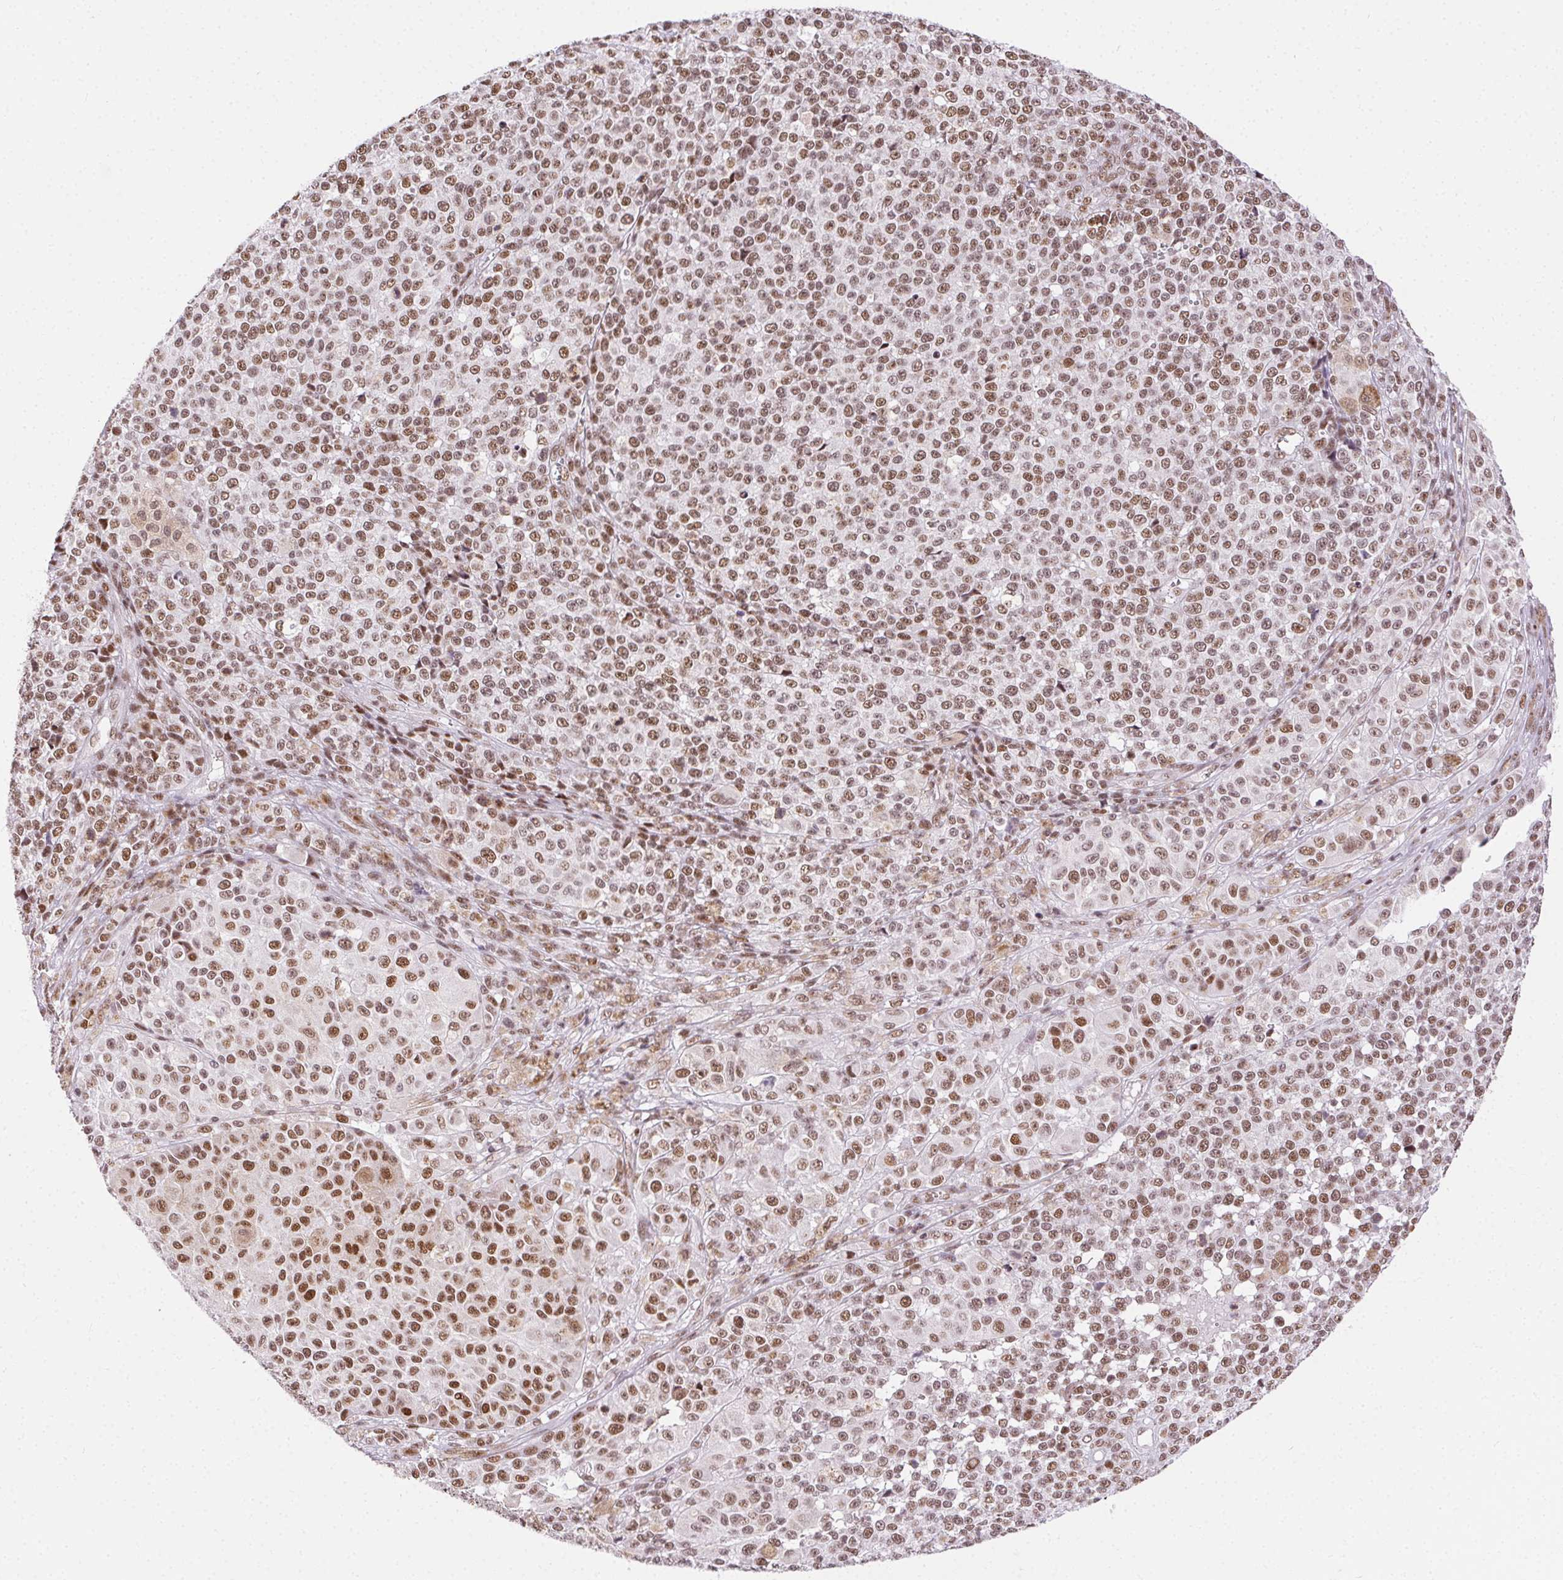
{"staining": {"intensity": "moderate", "quantity": ">75%", "location": "nuclear"}, "tissue": "melanoma", "cell_type": "Tumor cells", "image_type": "cancer", "snomed": [{"axis": "morphology", "description": "Malignant melanoma, NOS"}, {"axis": "topography", "description": "Skin"}], "caption": "Human melanoma stained for a protein (brown) shows moderate nuclear positive staining in approximately >75% of tumor cells.", "gene": "TRA2B", "patient": {"sex": "female", "age": 58}}